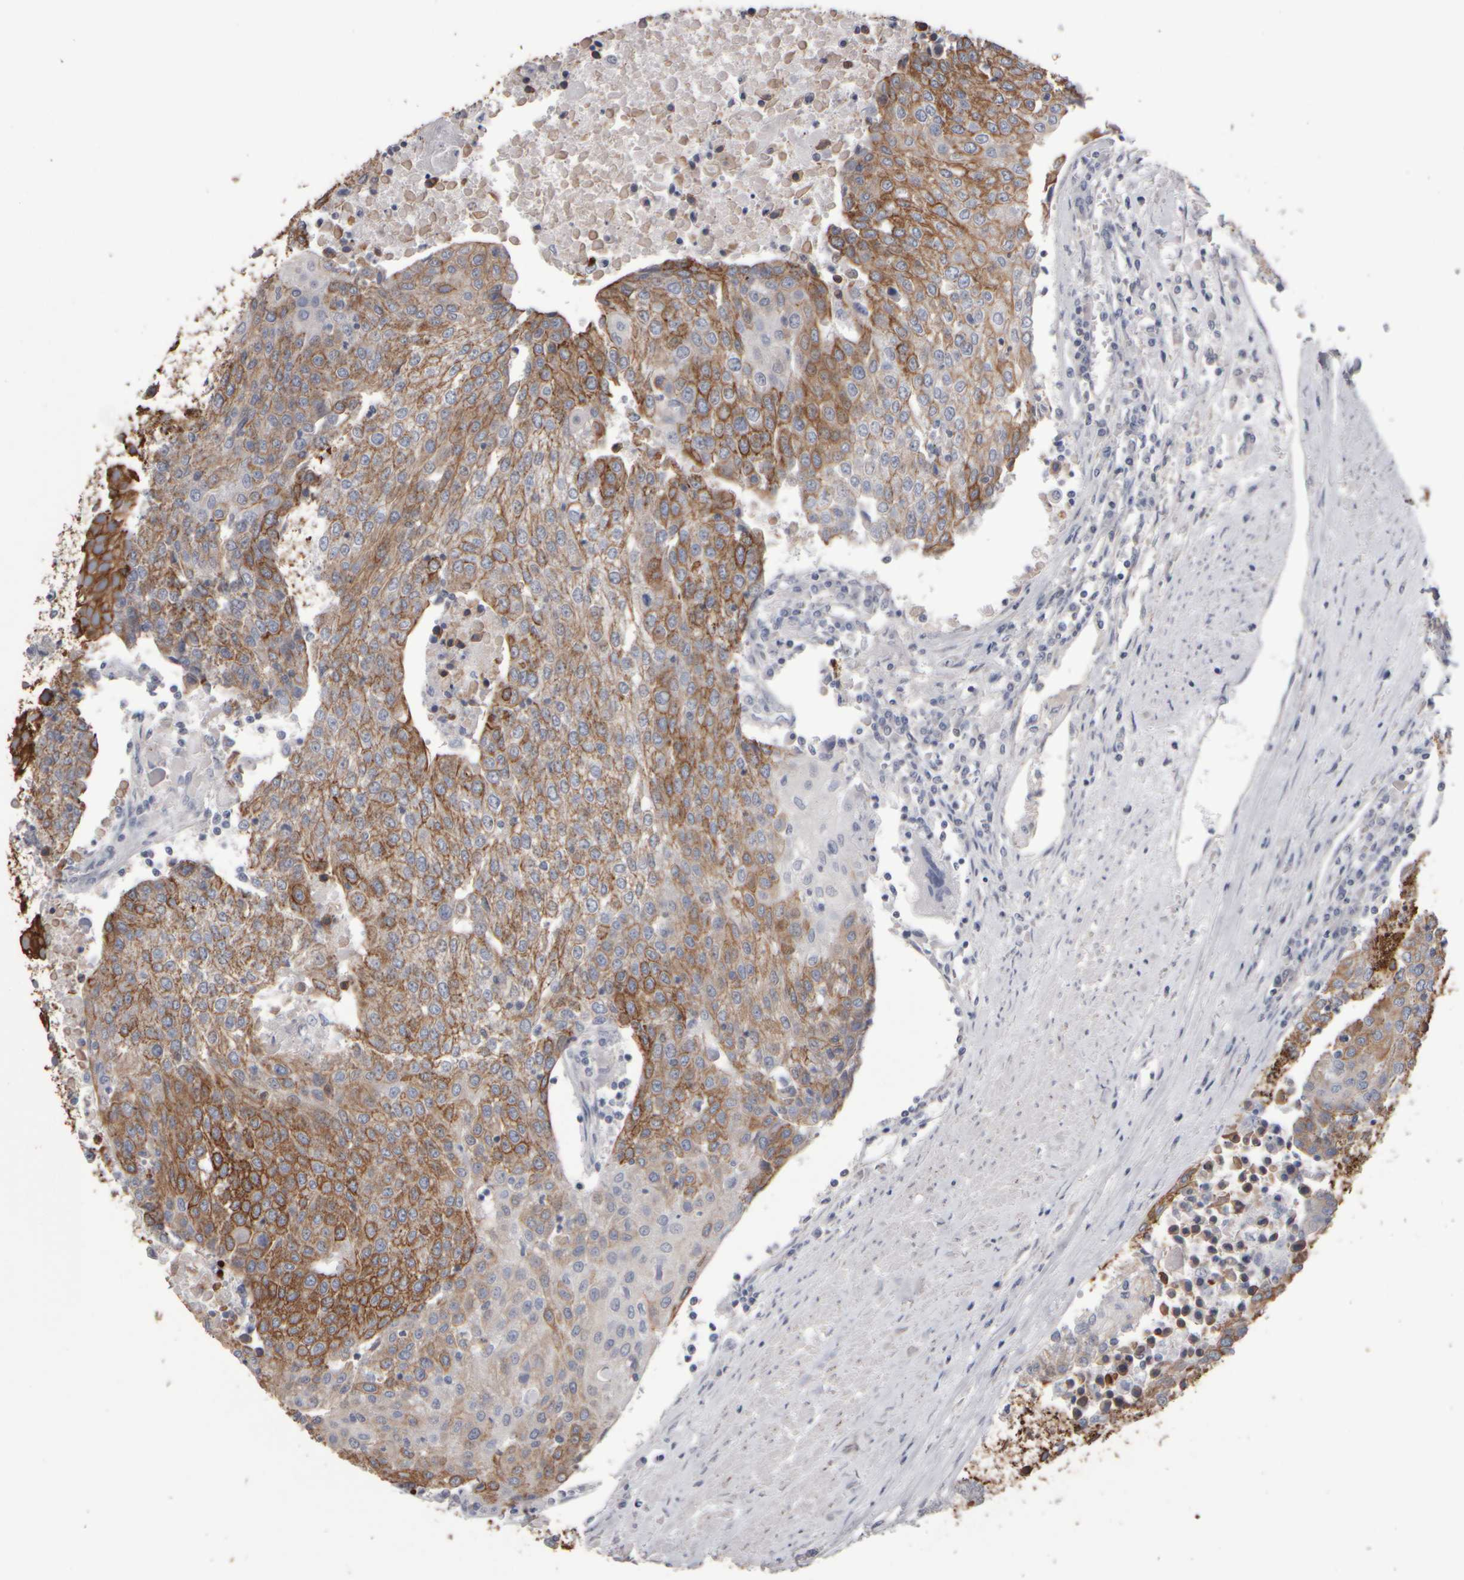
{"staining": {"intensity": "moderate", "quantity": ">75%", "location": "cytoplasmic/membranous"}, "tissue": "urothelial cancer", "cell_type": "Tumor cells", "image_type": "cancer", "snomed": [{"axis": "morphology", "description": "Urothelial carcinoma, High grade"}, {"axis": "topography", "description": "Urinary bladder"}], "caption": "An image of human urothelial cancer stained for a protein demonstrates moderate cytoplasmic/membranous brown staining in tumor cells. The staining was performed using DAB (3,3'-diaminobenzidine), with brown indicating positive protein expression. Nuclei are stained blue with hematoxylin.", "gene": "EPHX2", "patient": {"sex": "female", "age": 85}}